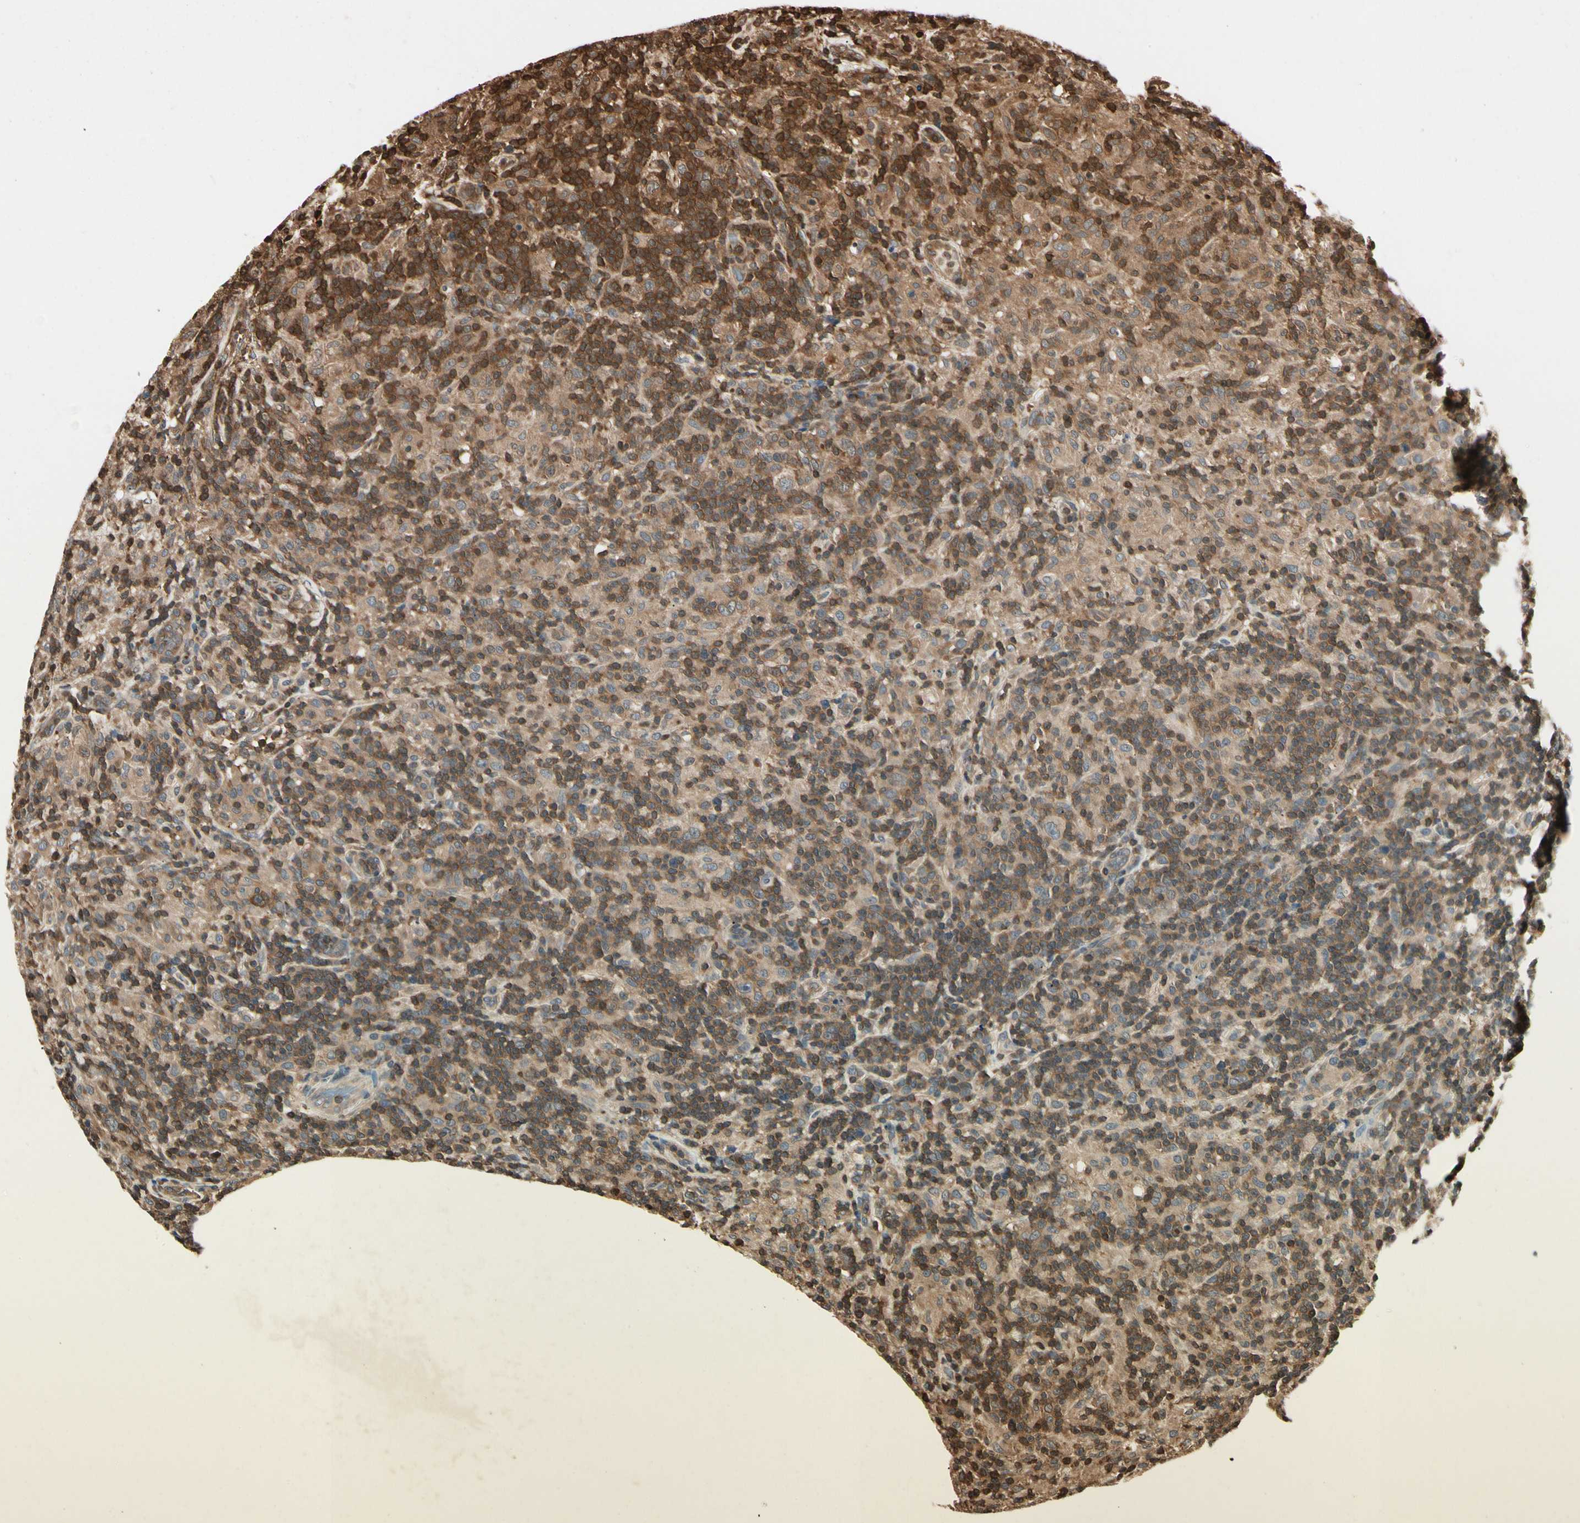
{"staining": {"intensity": "strong", "quantity": ">75%", "location": "cytoplasmic/membranous"}, "tissue": "lymphoma", "cell_type": "Tumor cells", "image_type": "cancer", "snomed": [{"axis": "morphology", "description": "Hodgkin's disease, NOS"}, {"axis": "topography", "description": "Lymph node"}], "caption": "IHC (DAB (3,3'-diaminobenzidine)) staining of human lymphoma reveals strong cytoplasmic/membranous protein expression in approximately >75% of tumor cells.", "gene": "YWHAQ", "patient": {"sex": "male", "age": 70}}